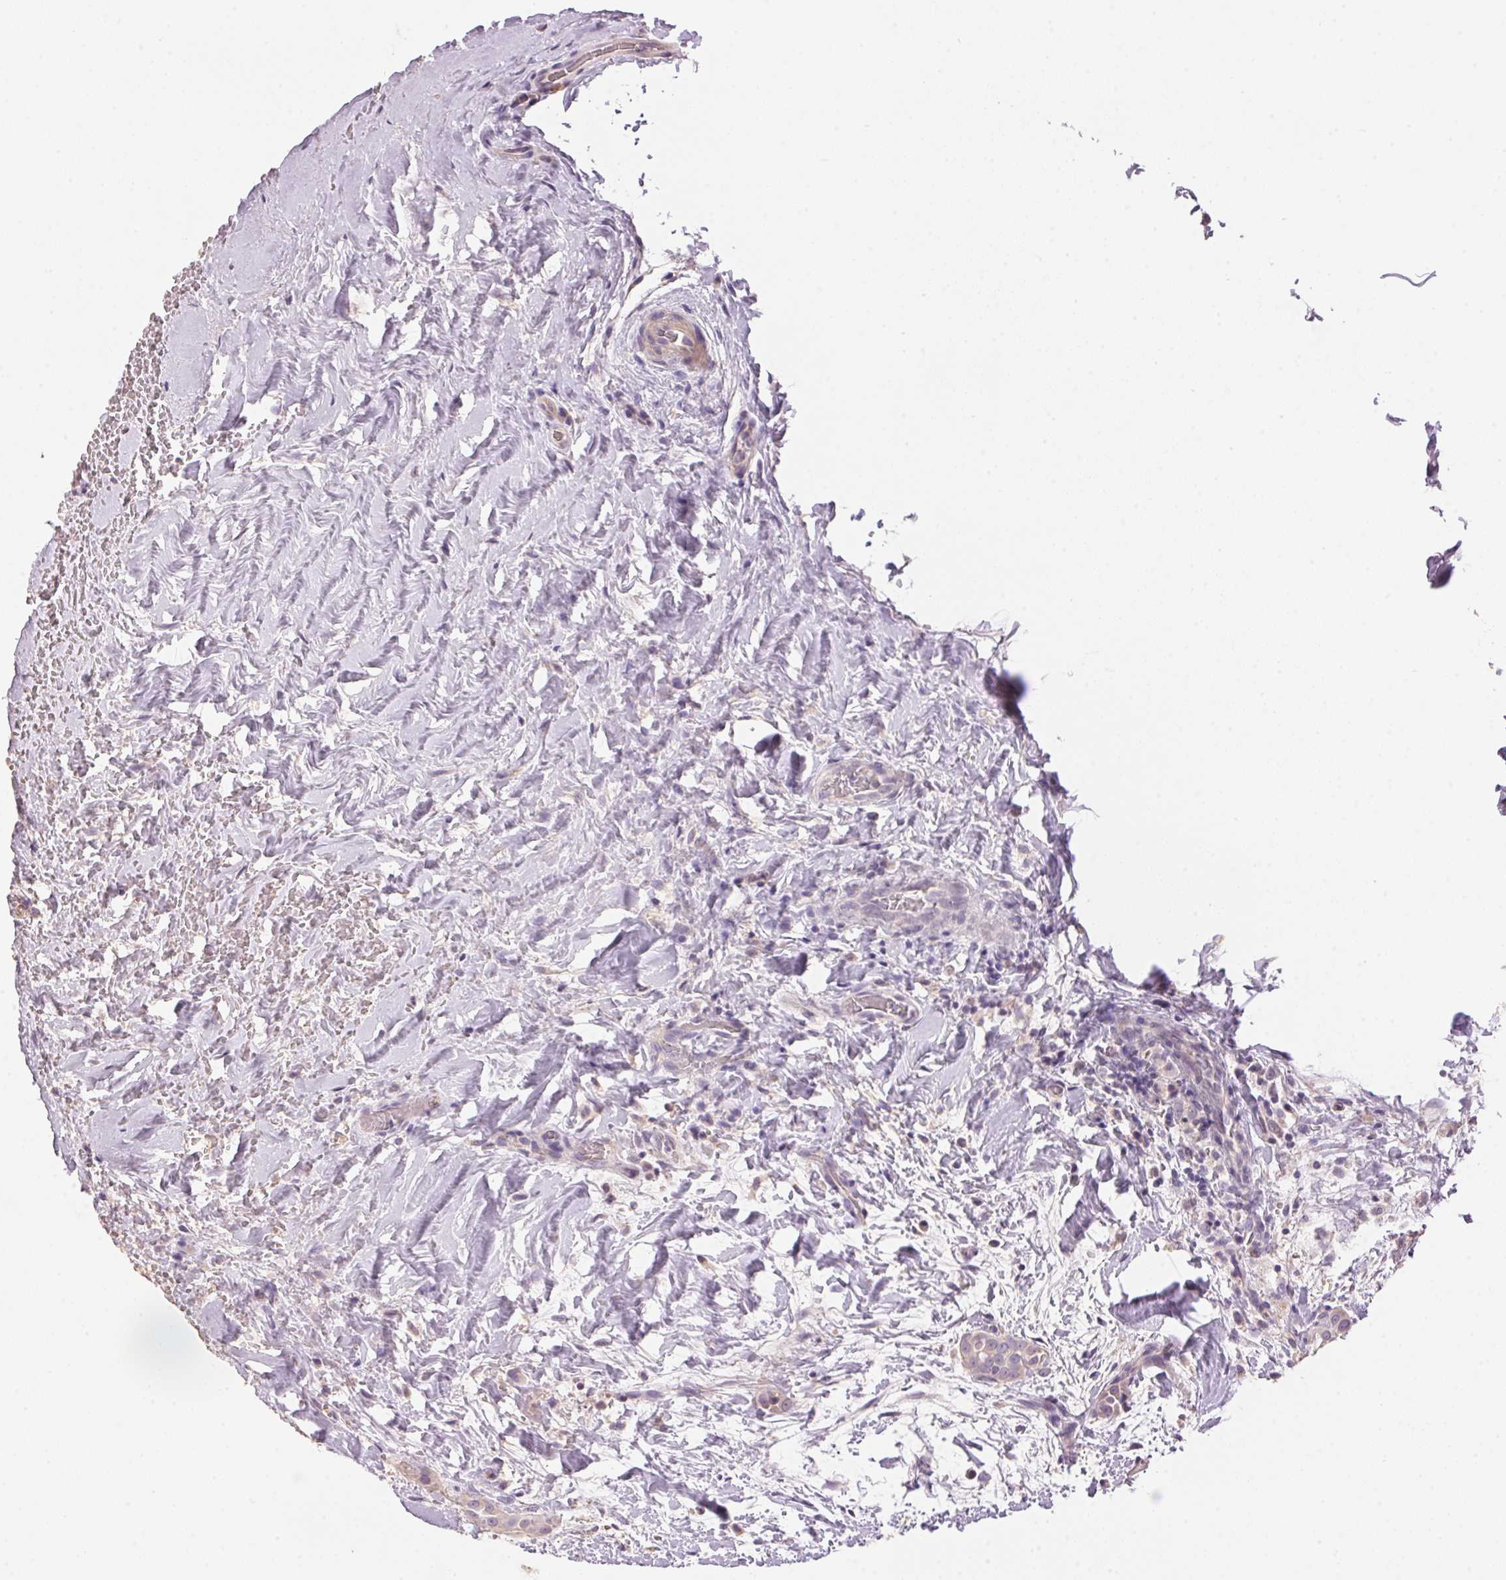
{"staining": {"intensity": "negative", "quantity": "none", "location": "none"}, "tissue": "thyroid cancer", "cell_type": "Tumor cells", "image_type": "cancer", "snomed": [{"axis": "morphology", "description": "Papillary adenocarcinoma, NOS"}, {"axis": "topography", "description": "Thyroid gland"}], "caption": "Thyroid cancer (papillary adenocarcinoma) was stained to show a protein in brown. There is no significant staining in tumor cells.", "gene": "LYZL6", "patient": {"sex": "male", "age": 61}}